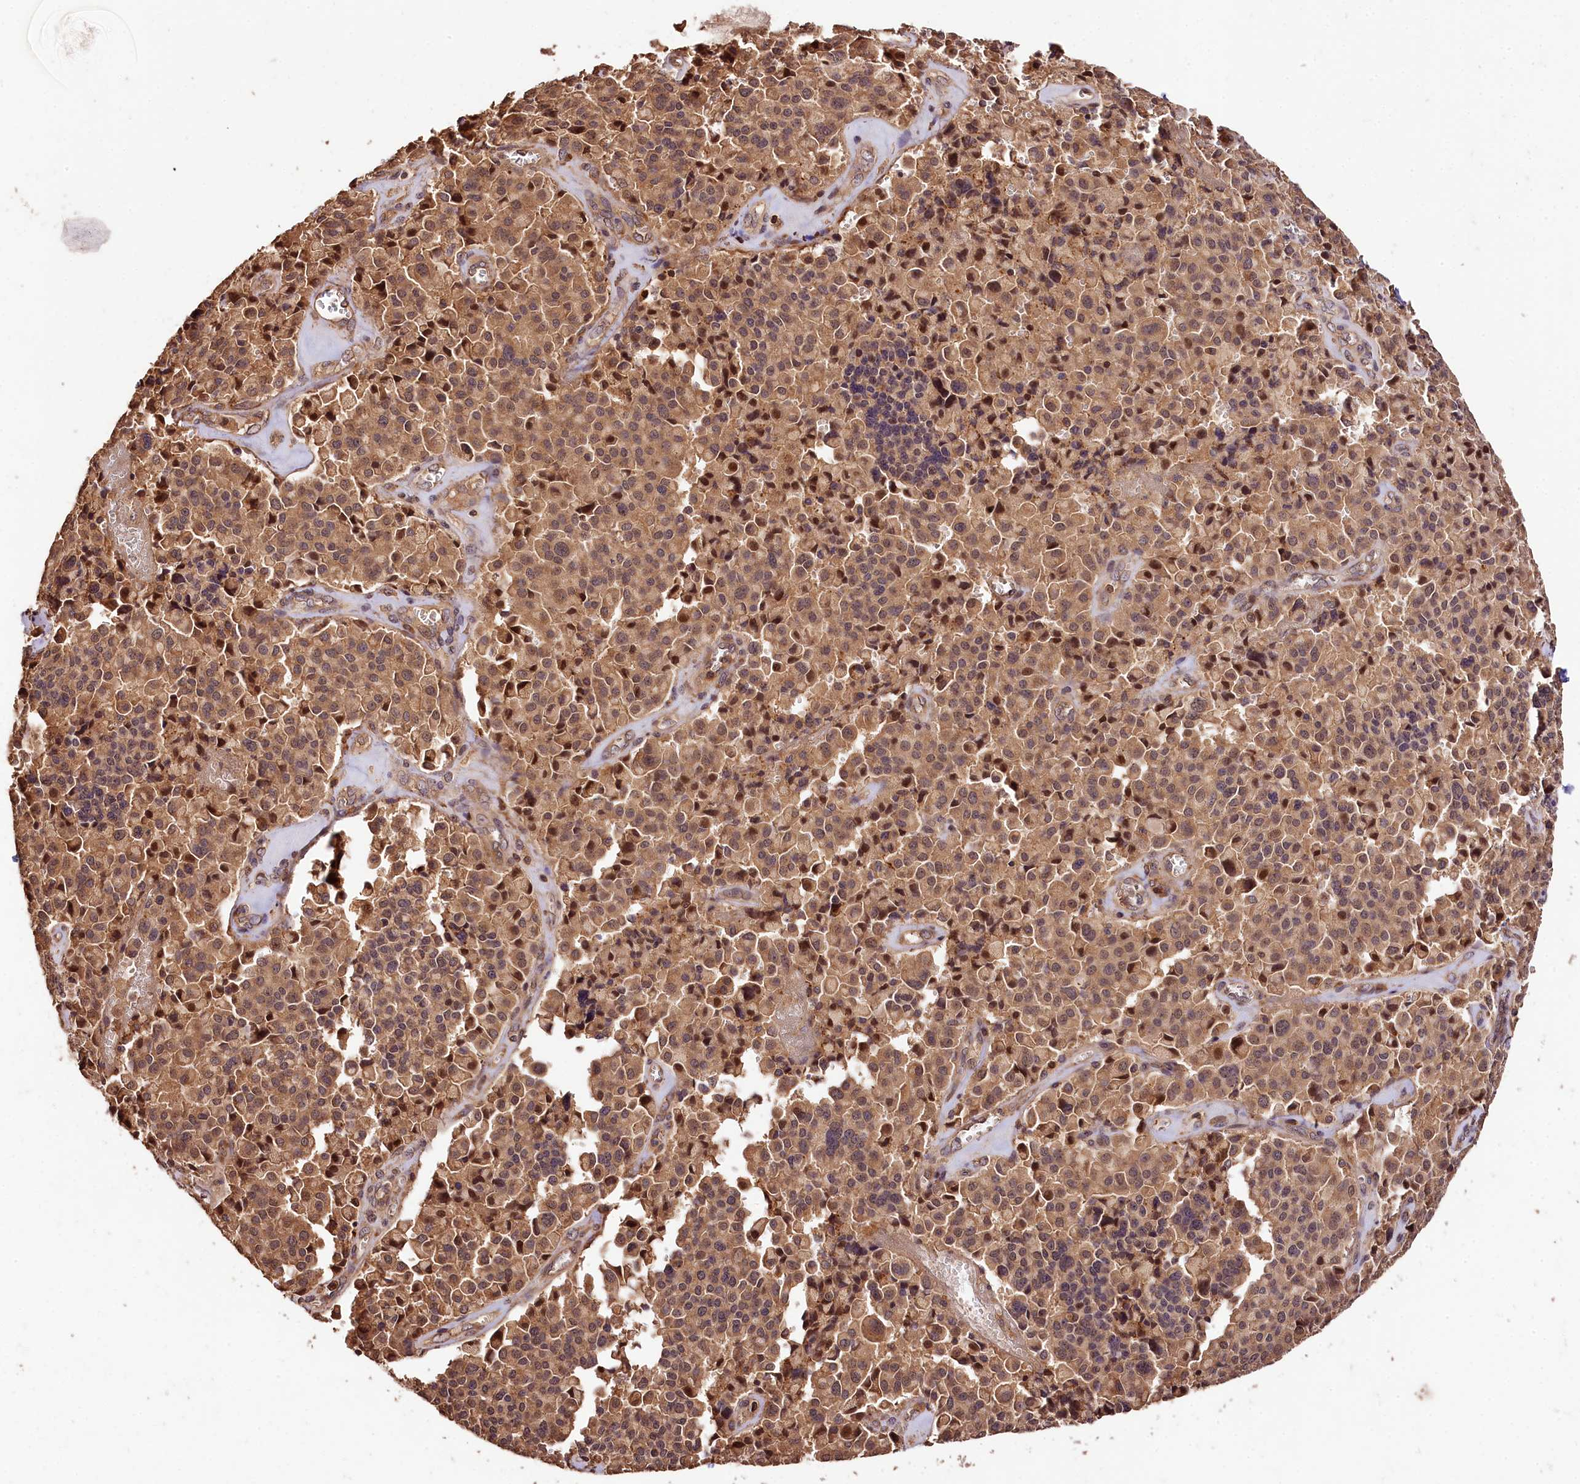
{"staining": {"intensity": "moderate", "quantity": ">75%", "location": "cytoplasmic/membranous"}, "tissue": "pancreatic cancer", "cell_type": "Tumor cells", "image_type": "cancer", "snomed": [{"axis": "morphology", "description": "Adenocarcinoma, NOS"}, {"axis": "topography", "description": "Pancreas"}], "caption": "Immunohistochemical staining of pancreatic cancer (adenocarcinoma) shows moderate cytoplasmic/membranous protein expression in approximately >75% of tumor cells. The staining was performed using DAB to visualize the protein expression in brown, while the nuclei were stained in blue with hematoxylin (Magnification: 20x).", "gene": "KPTN", "patient": {"sex": "male", "age": 65}}